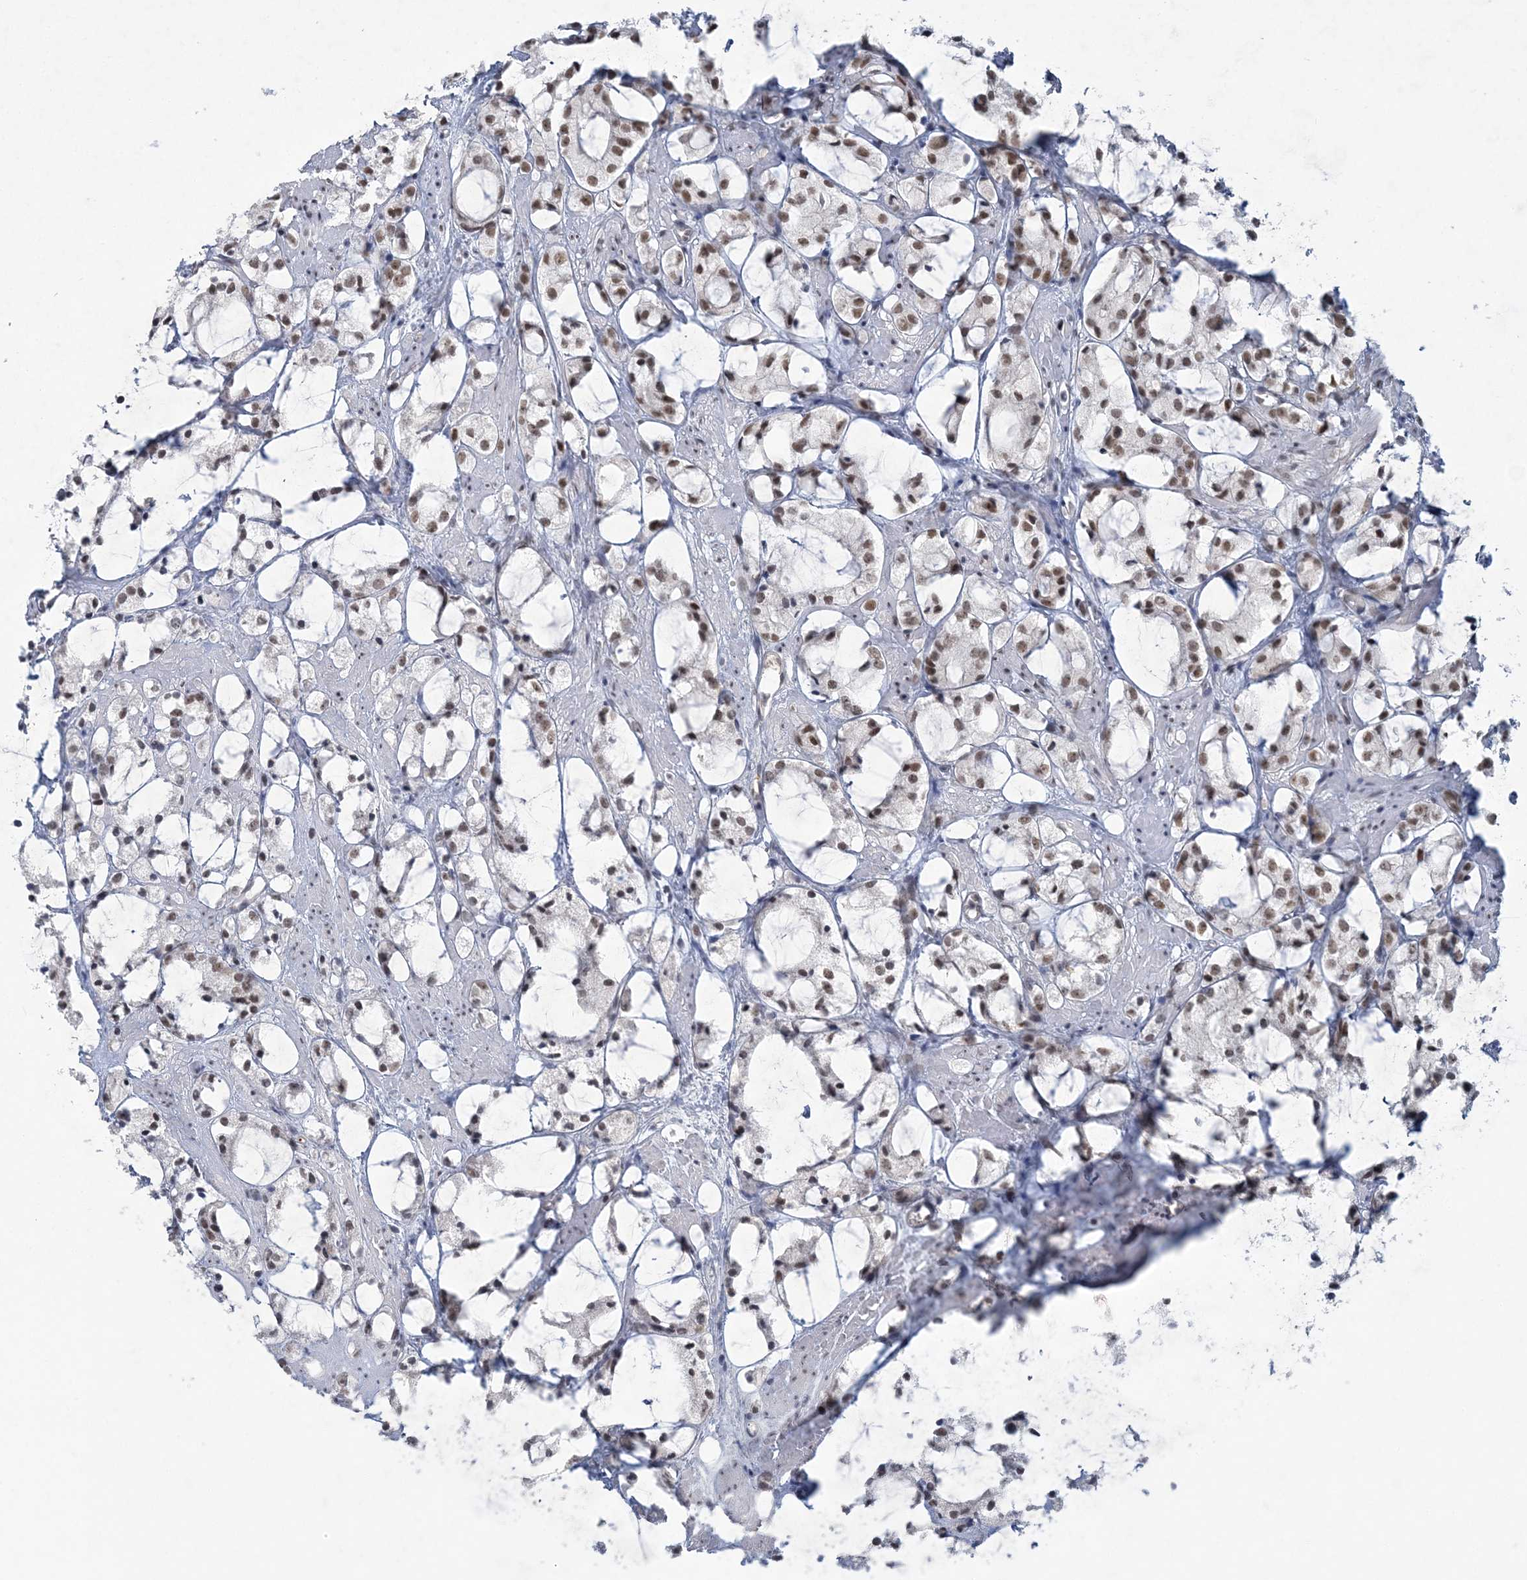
{"staining": {"intensity": "moderate", "quantity": ">75%", "location": "nuclear"}, "tissue": "prostate cancer", "cell_type": "Tumor cells", "image_type": "cancer", "snomed": [{"axis": "morphology", "description": "Adenocarcinoma, High grade"}, {"axis": "topography", "description": "Prostate"}], "caption": "A medium amount of moderate nuclear expression is seen in approximately >75% of tumor cells in adenocarcinoma (high-grade) (prostate) tissue.", "gene": "KMT2D", "patient": {"sex": "male", "age": 85}}